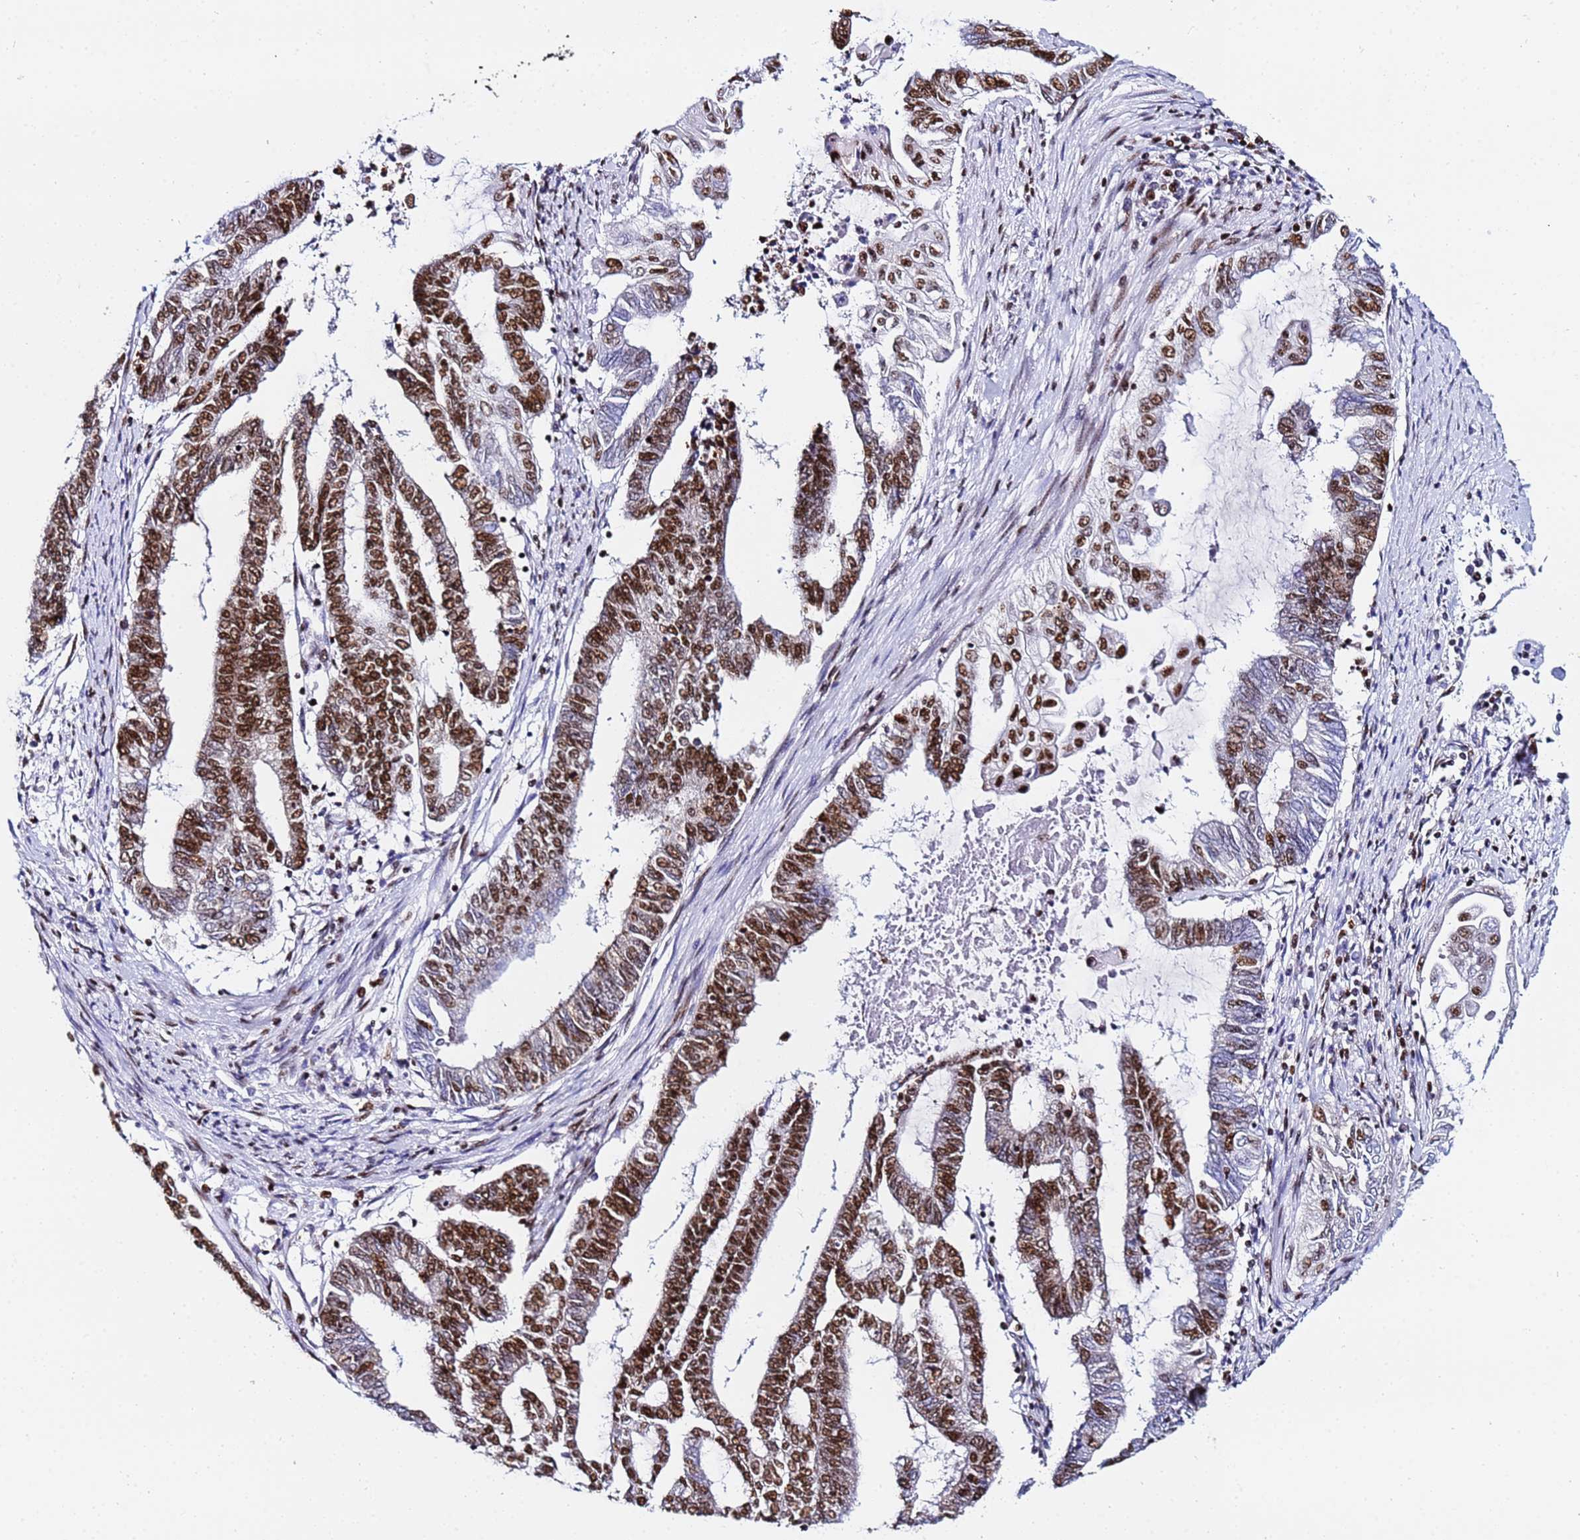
{"staining": {"intensity": "strong", "quantity": ">75%", "location": "nuclear"}, "tissue": "endometrial cancer", "cell_type": "Tumor cells", "image_type": "cancer", "snomed": [{"axis": "morphology", "description": "Adenocarcinoma, NOS"}, {"axis": "topography", "description": "Uterus"}, {"axis": "topography", "description": "Endometrium"}], "caption": "A micrograph of endometrial cancer (adenocarcinoma) stained for a protein exhibits strong nuclear brown staining in tumor cells.", "gene": "SNRPA1", "patient": {"sex": "female", "age": 70}}